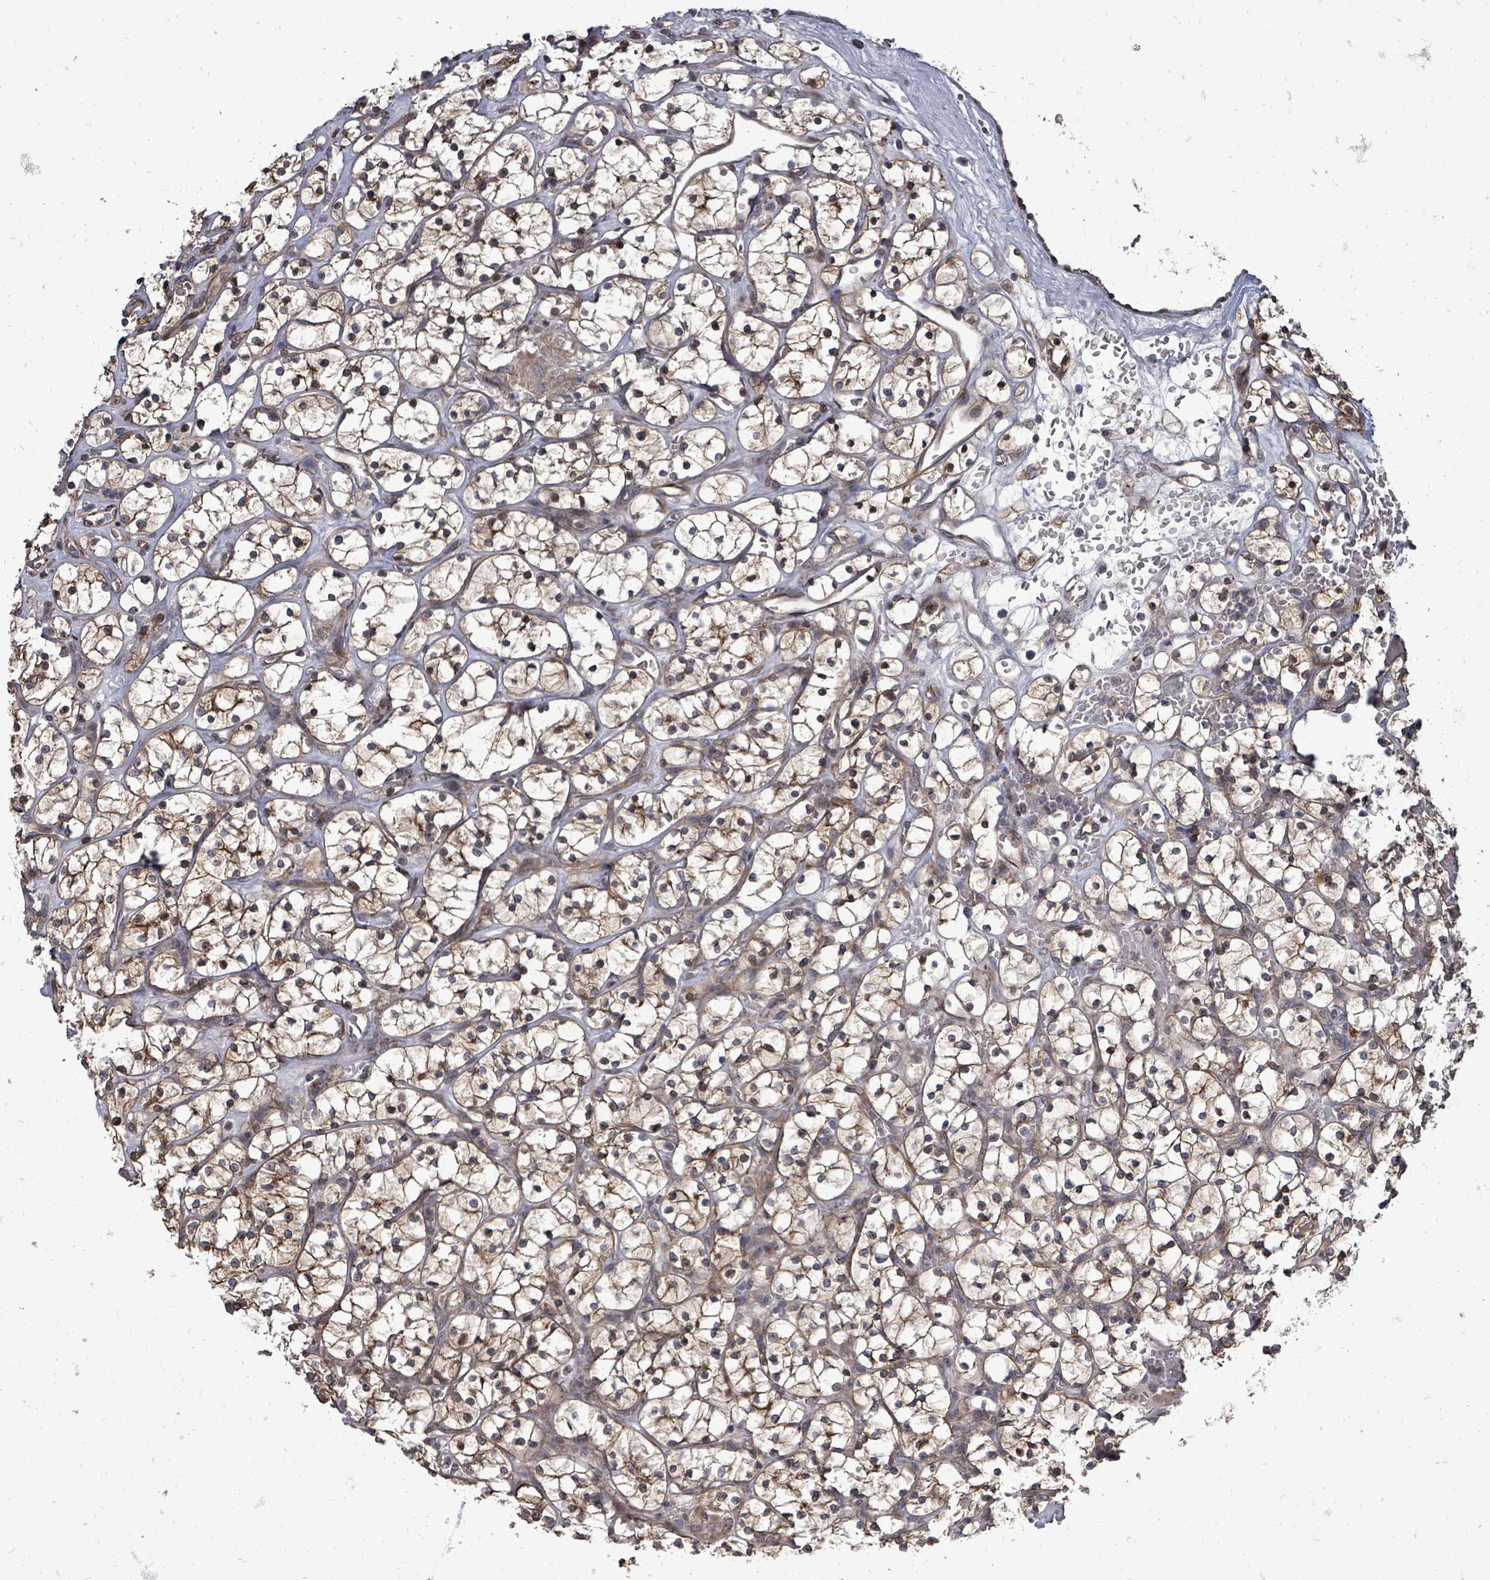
{"staining": {"intensity": "moderate", "quantity": "25%-75%", "location": "cytoplasmic/membranous,nuclear"}, "tissue": "renal cancer", "cell_type": "Tumor cells", "image_type": "cancer", "snomed": [{"axis": "morphology", "description": "Adenocarcinoma, NOS"}, {"axis": "topography", "description": "Kidney"}], "caption": "This micrograph exhibits immunohistochemistry (IHC) staining of human renal adenocarcinoma, with medium moderate cytoplasmic/membranous and nuclear positivity in approximately 25%-75% of tumor cells.", "gene": "RALGAPB", "patient": {"sex": "female", "age": 64}}